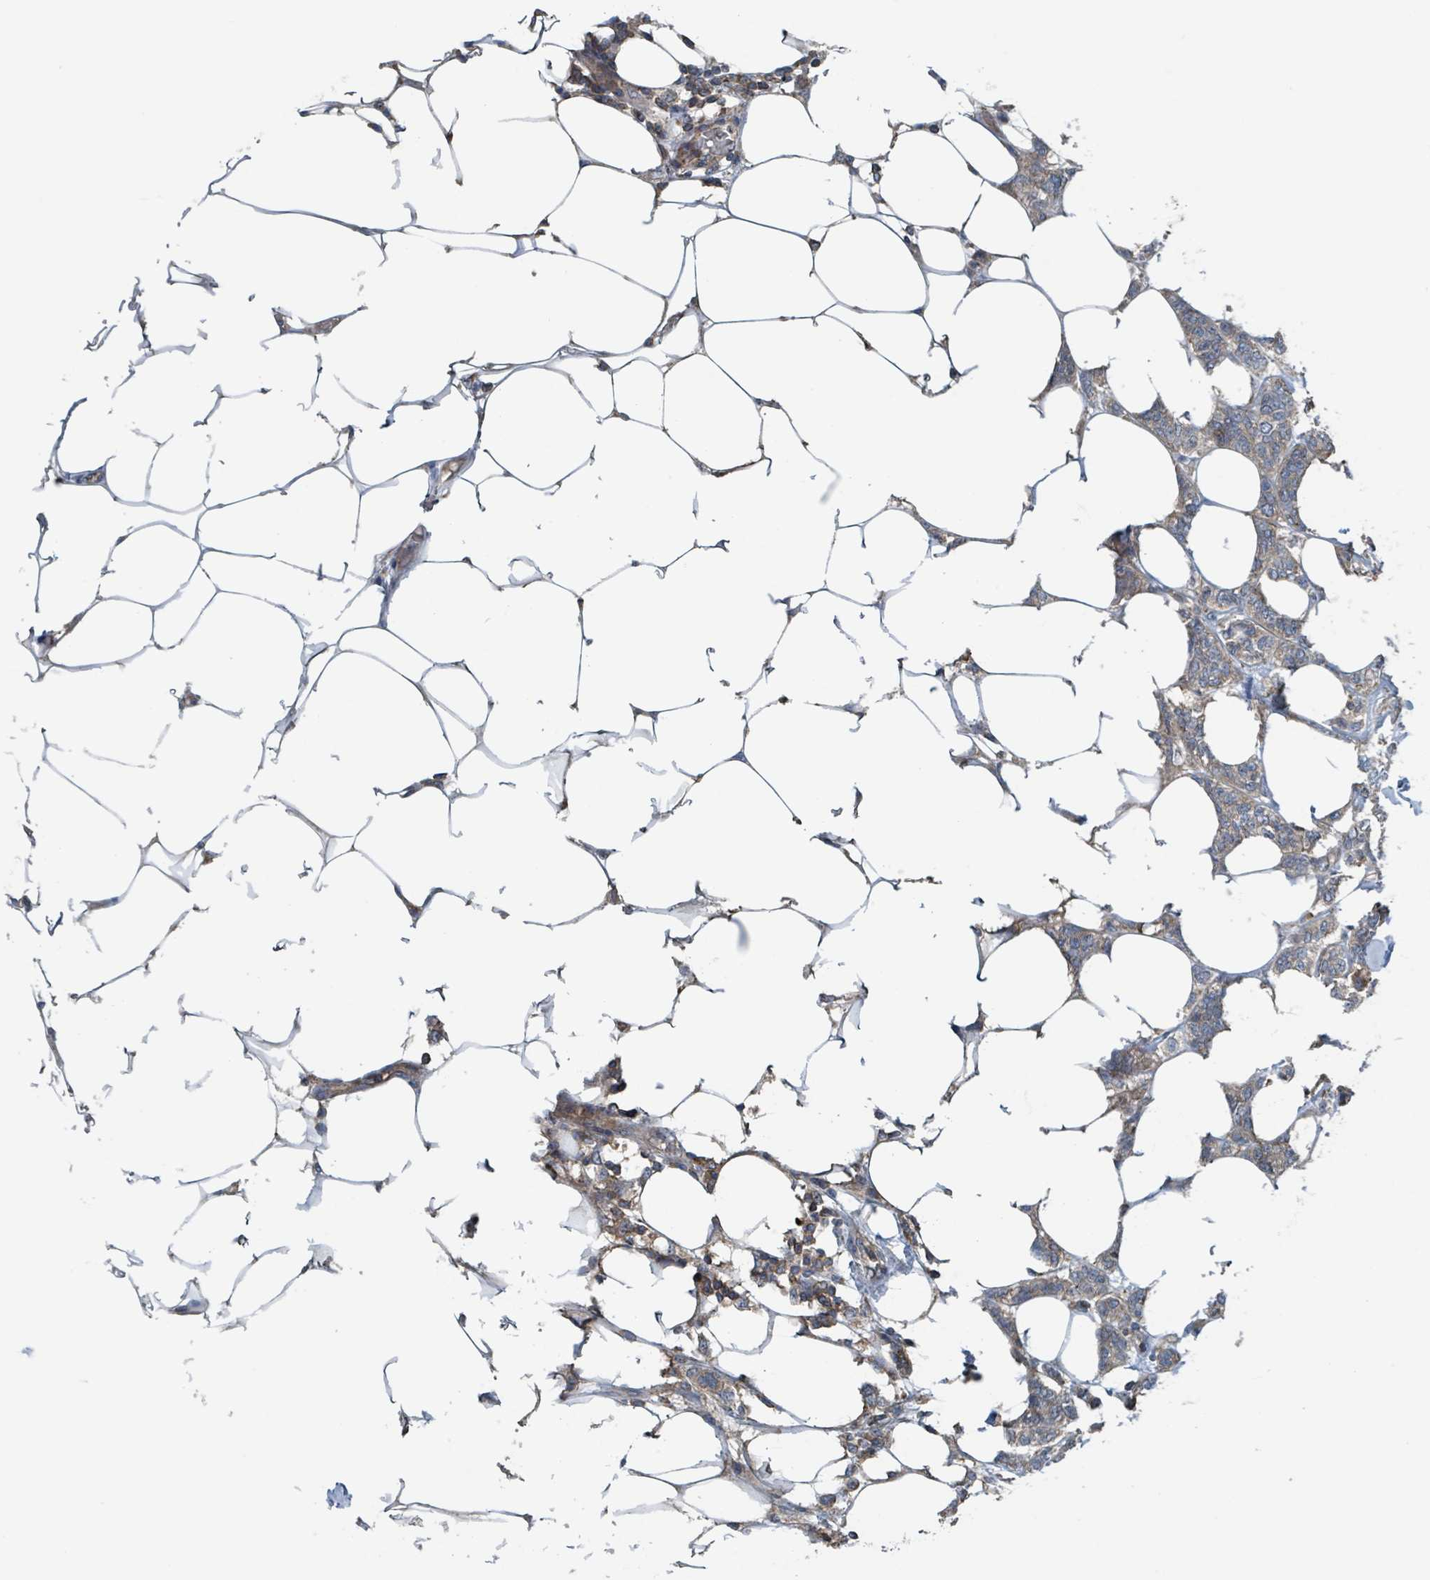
{"staining": {"intensity": "moderate", "quantity": "25%-75%", "location": "cytoplasmic/membranous"}, "tissue": "breast cancer", "cell_type": "Tumor cells", "image_type": "cancer", "snomed": [{"axis": "morphology", "description": "Duct carcinoma"}, {"axis": "topography", "description": "Breast"}], "caption": "Immunohistochemical staining of human breast infiltrating ductal carcinoma shows medium levels of moderate cytoplasmic/membranous staining in about 25%-75% of tumor cells.", "gene": "ACBD4", "patient": {"sex": "female", "age": 72}}